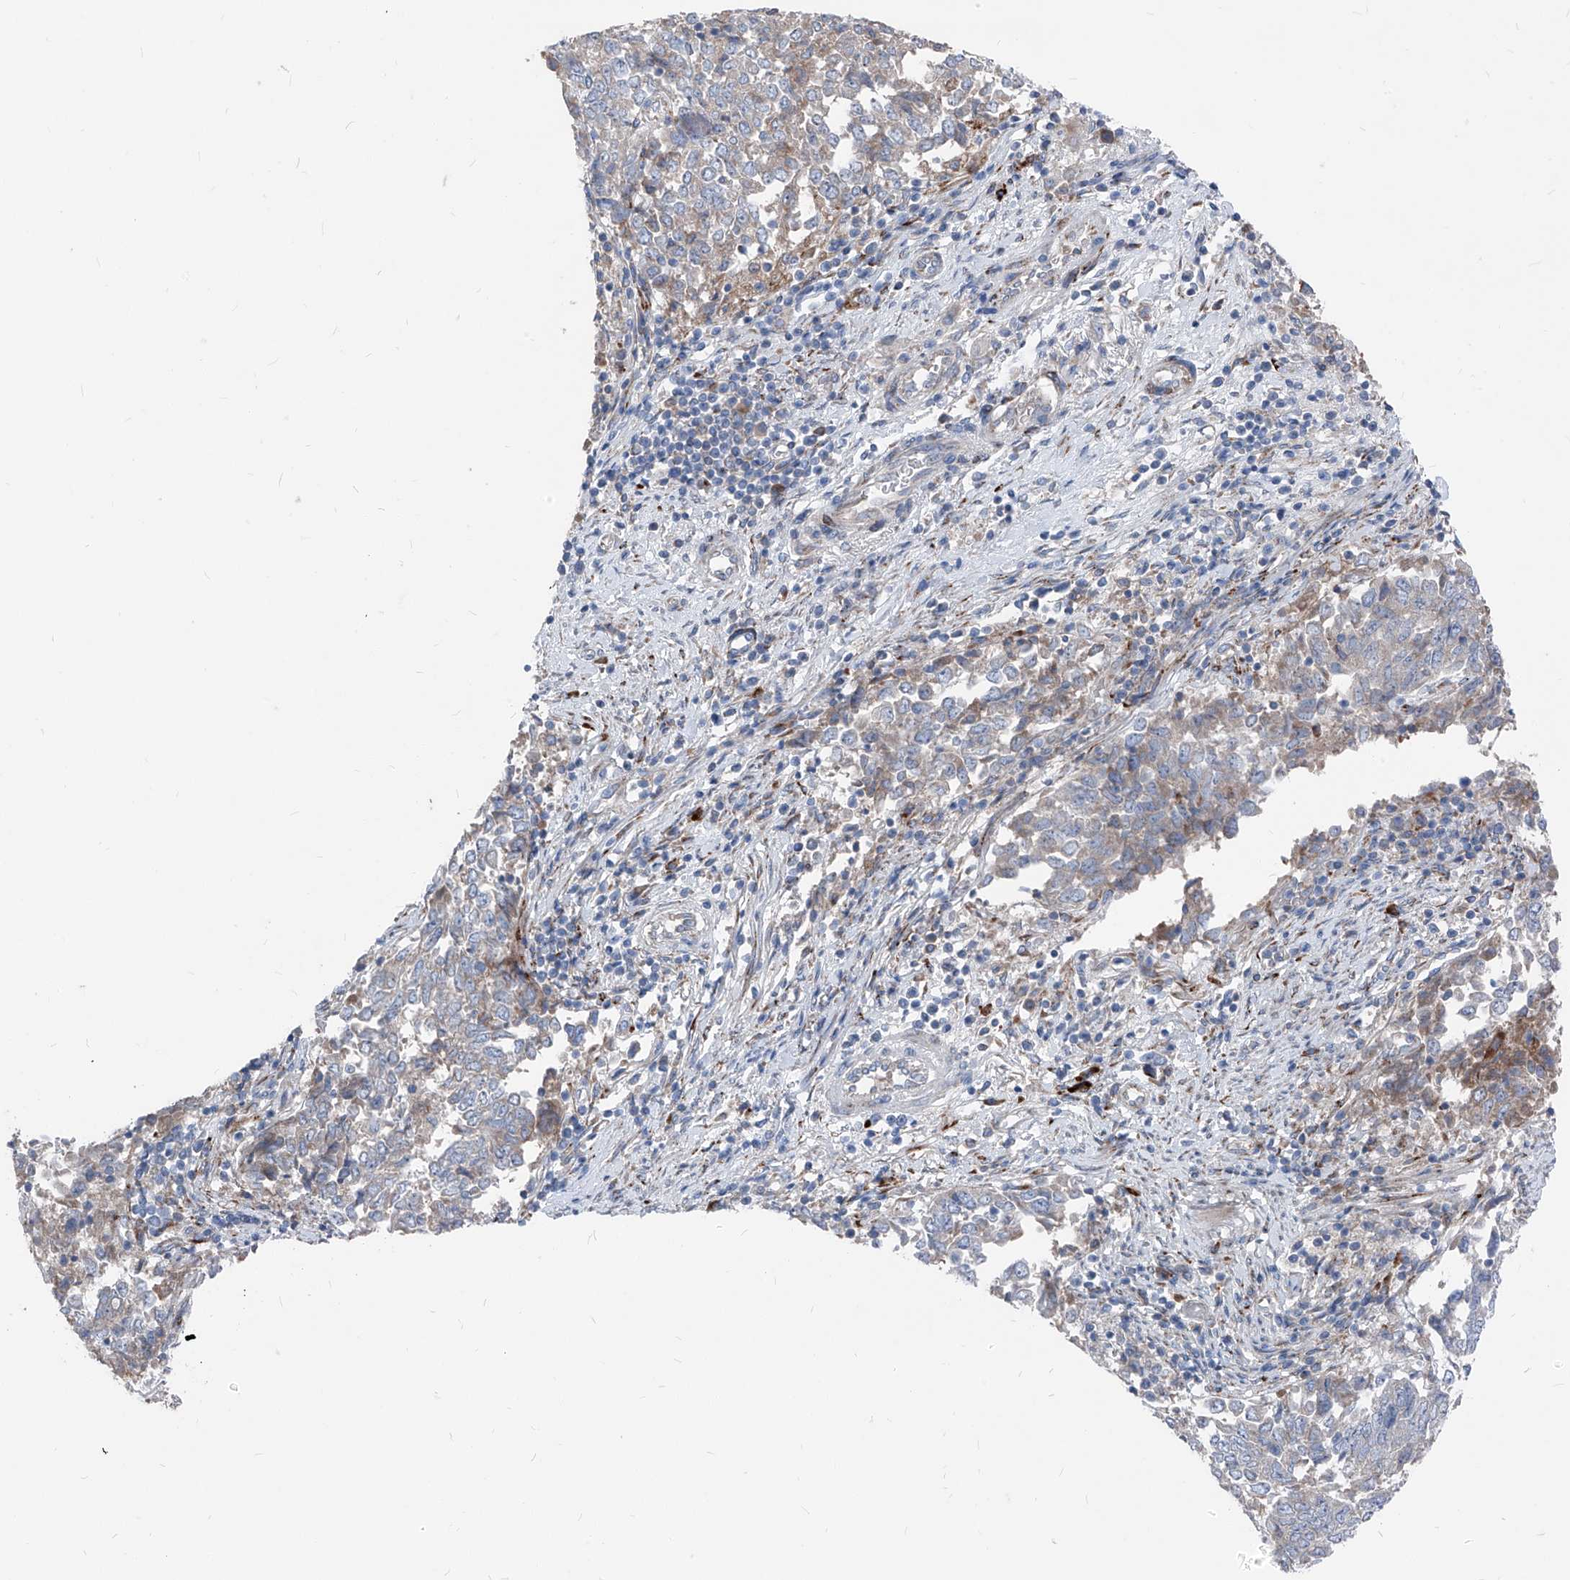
{"staining": {"intensity": "weak", "quantity": "<25%", "location": "cytoplasmic/membranous"}, "tissue": "endometrial cancer", "cell_type": "Tumor cells", "image_type": "cancer", "snomed": [{"axis": "morphology", "description": "Adenocarcinoma, NOS"}, {"axis": "topography", "description": "Endometrium"}], "caption": "Tumor cells are negative for brown protein staining in adenocarcinoma (endometrial). The staining was performed using DAB (3,3'-diaminobenzidine) to visualize the protein expression in brown, while the nuclei were stained in blue with hematoxylin (Magnification: 20x).", "gene": "IFI27", "patient": {"sex": "female", "age": 80}}